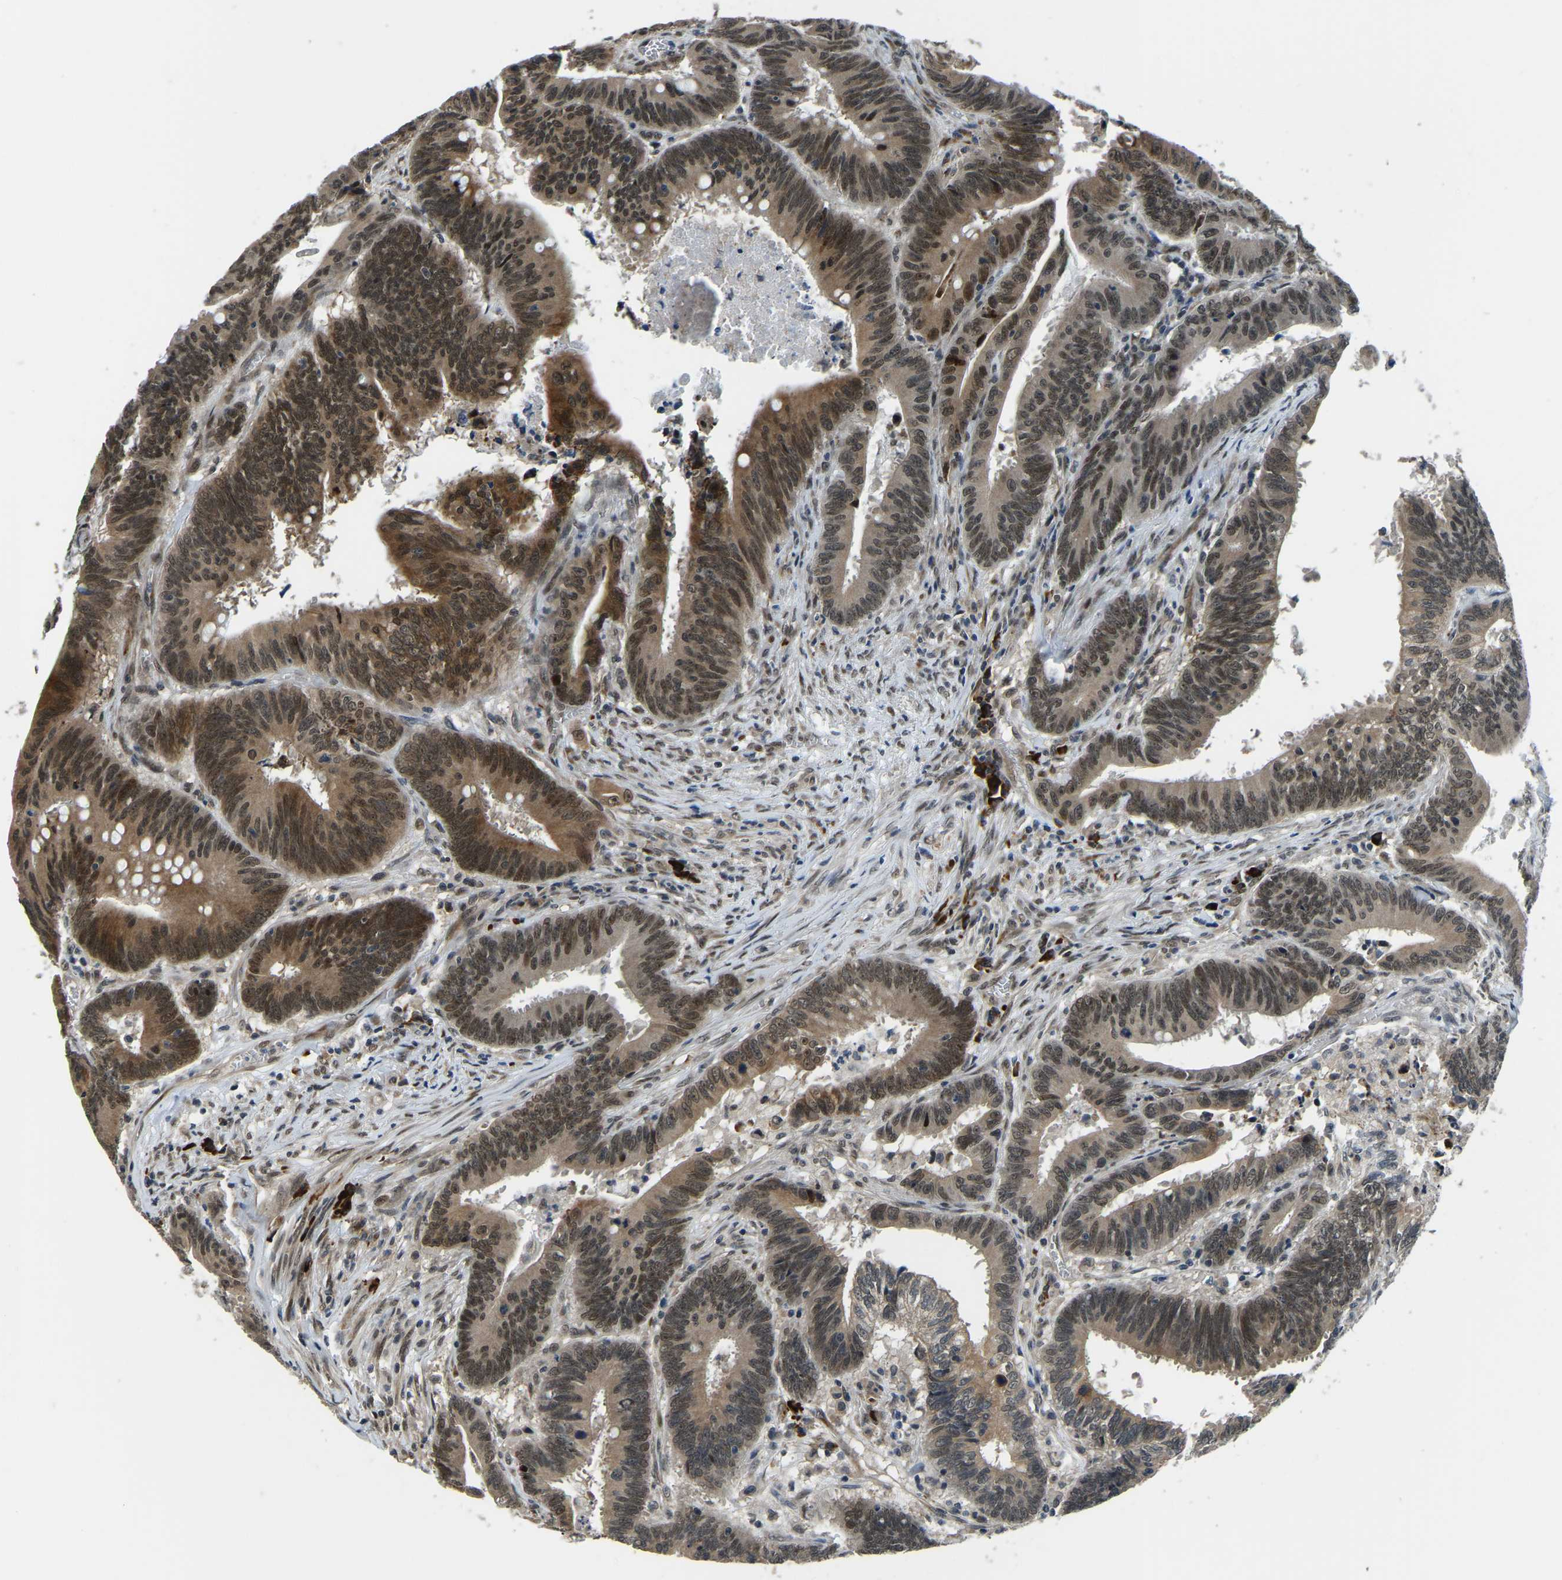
{"staining": {"intensity": "moderate", "quantity": ">75%", "location": "nuclear"}, "tissue": "colorectal cancer", "cell_type": "Tumor cells", "image_type": "cancer", "snomed": [{"axis": "morphology", "description": "Adenocarcinoma, NOS"}, {"axis": "topography", "description": "Colon"}], "caption": "Tumor cells show medium levels of moderate nuclear expression in approximately >75% of cells in human colorectal adenocarcinoma.", "gene": "ING2", "patient": {"sex": "male", "age": 45}}